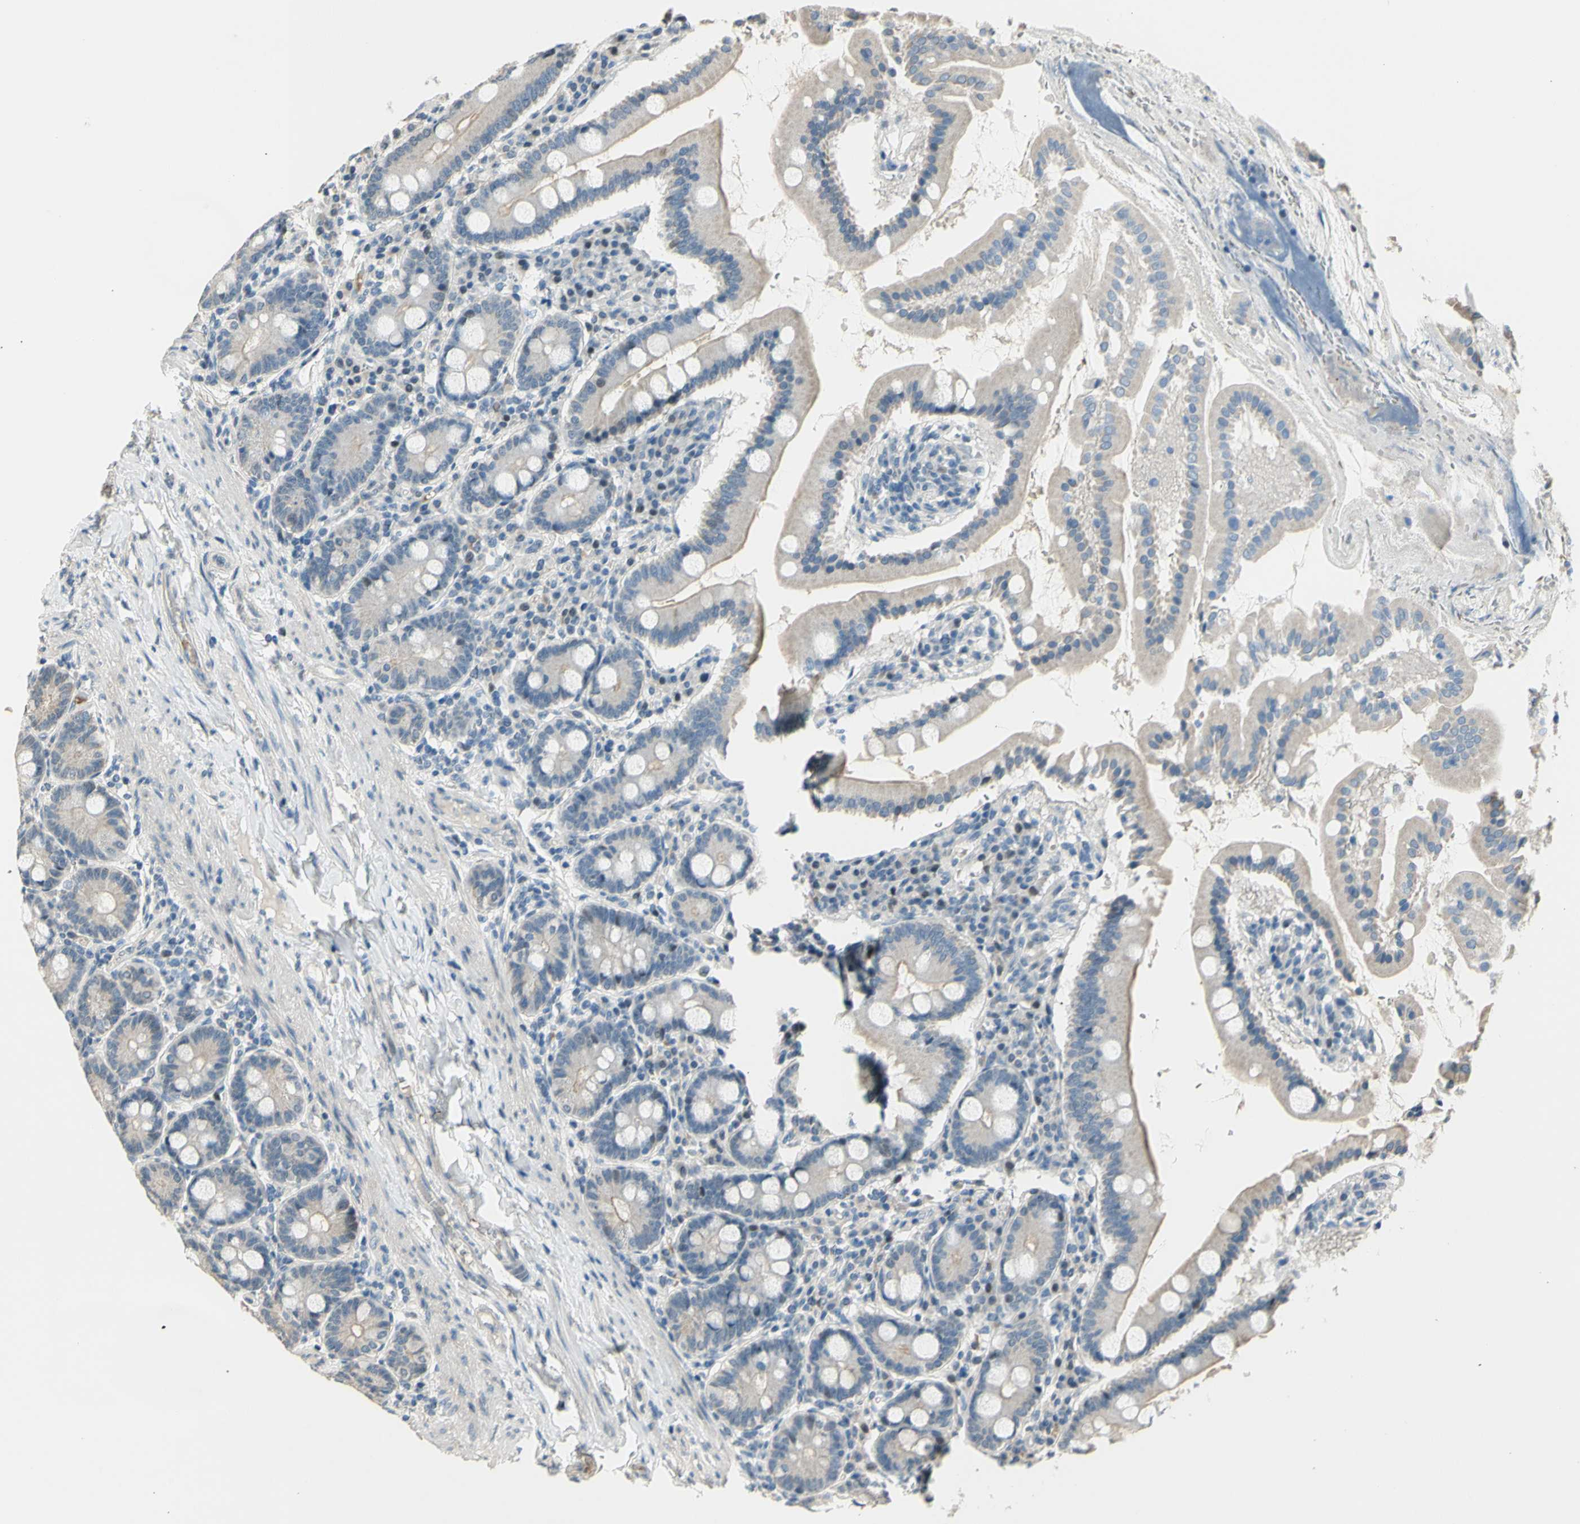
{"staining": {"intensity": "weak", "quantity": ">75%", "location": "cytoplasmic/membranous"}, "tissue": "duodenum", "cell_type": "Glandular cells", "image_type": "normal", "snomed": [{"axis": "morphology", "description": "Normal tissue, NOS"}, {"axis": "topography", "description": "Duodenum"}], "caption": "DAB immunohistochemical staining of normal human duodenum demonstrates weak cytoplasmic/membranous protein positivity in about >75% of glandular cells.", "gene": "ZNF184", "patient": {"sex": "male", "age": 50}}